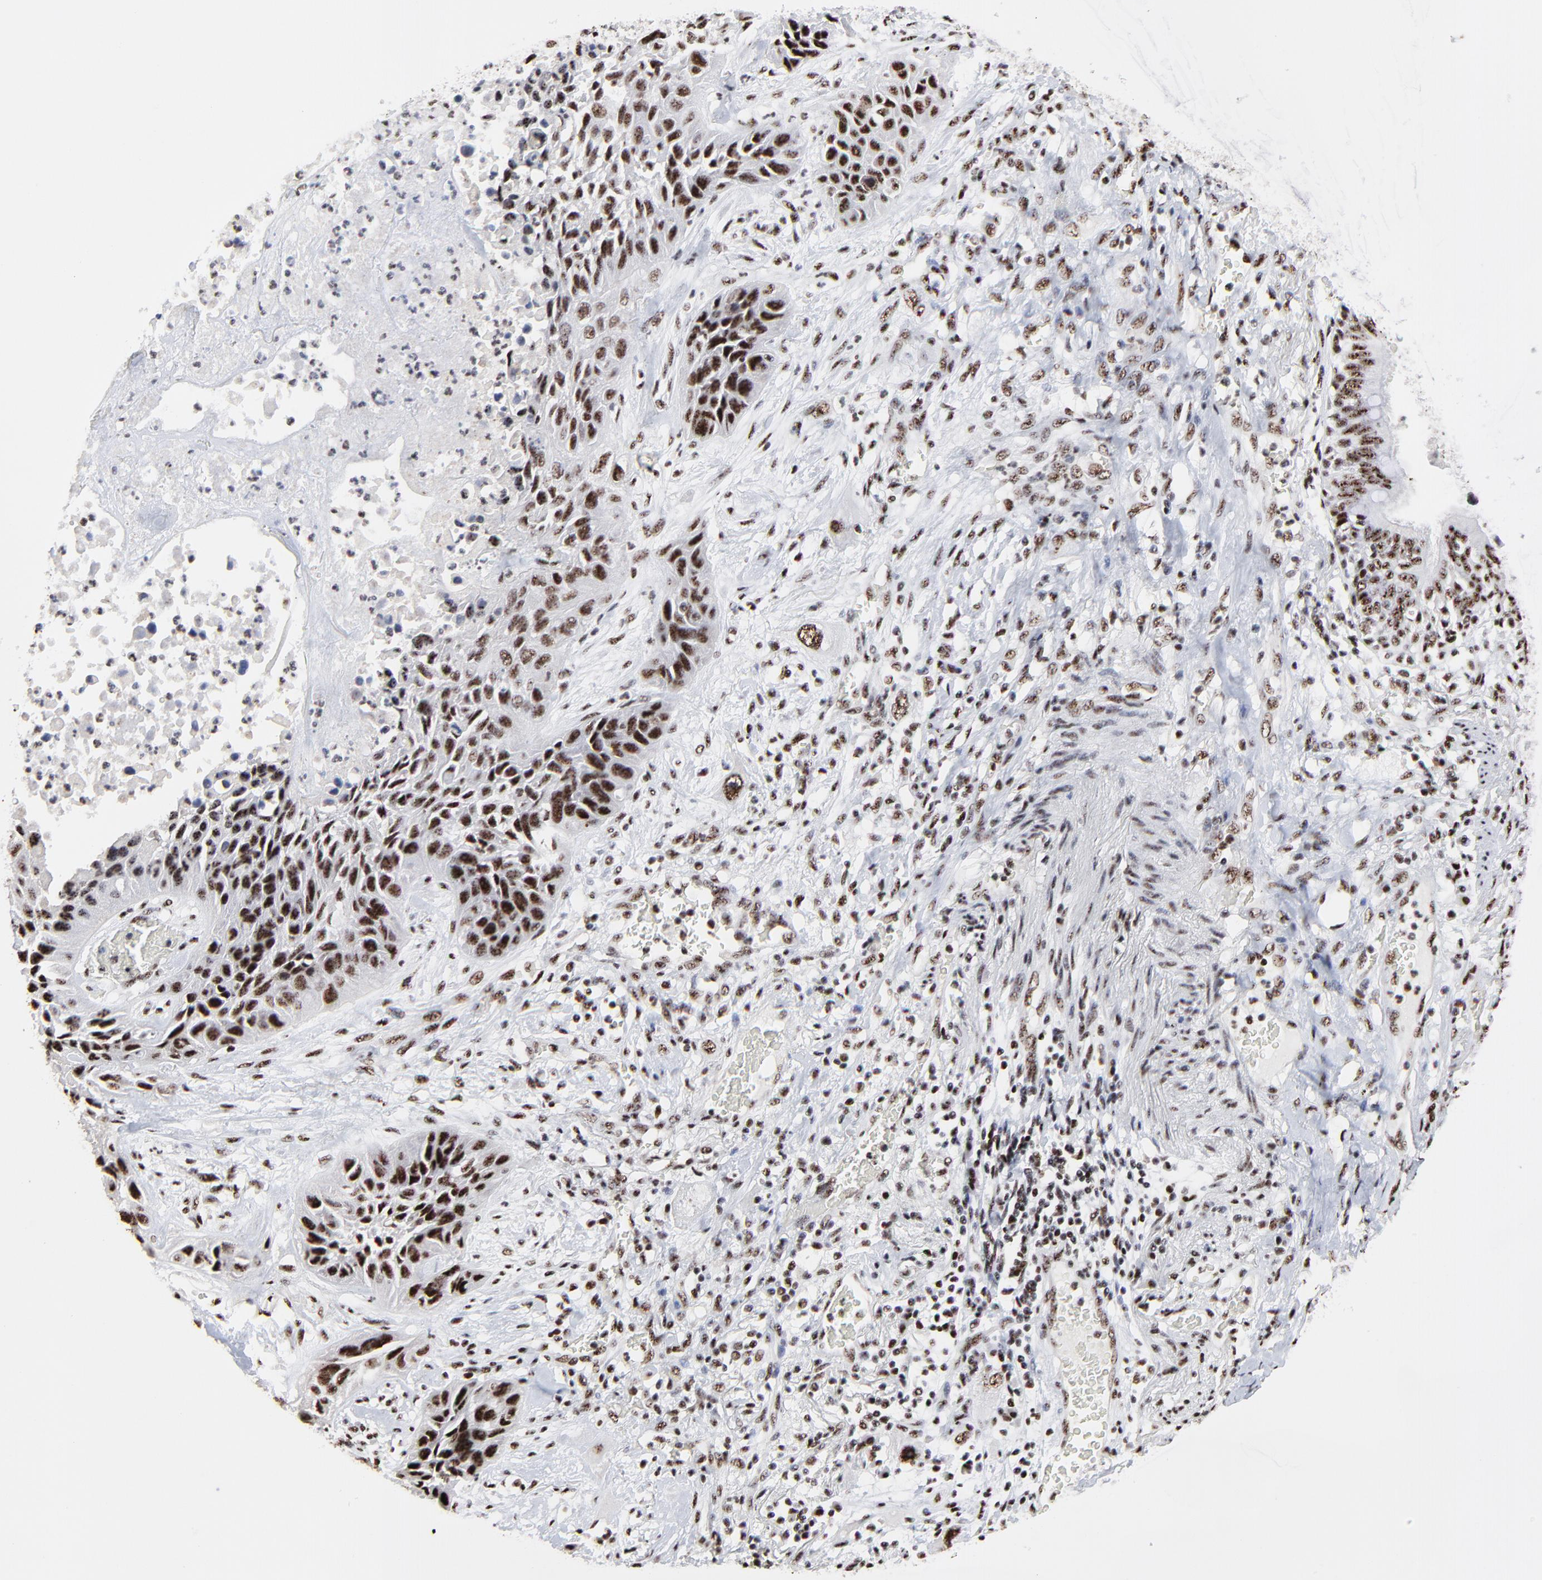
{"staining": {"intensity": "strong", "quantity": "25%-75%", "location": "nuclear"}, "tissue": "lung cancer", "cell_type": "Tumor cells", "image_type": "cancer", "snomed": [{"axis": "morphology", "description": "Squamous cell carcinoma, NOS"}, {"axis": "topography", "description": "Lung"}], "caption": "Immunohistochemistry (DAB (3,3'-diaminobenzidine)) staining of lung squamous cell carcinoma reveals strong nuclear protein expression in approximately 25%-75% of tumor cells. The staining was performed using DAB, with brown indicating positive protein expression. Nuclei are stained blue with hematoxylin.", "gene": "MBD4", "patient": {"sex": "female", "age": 76}}